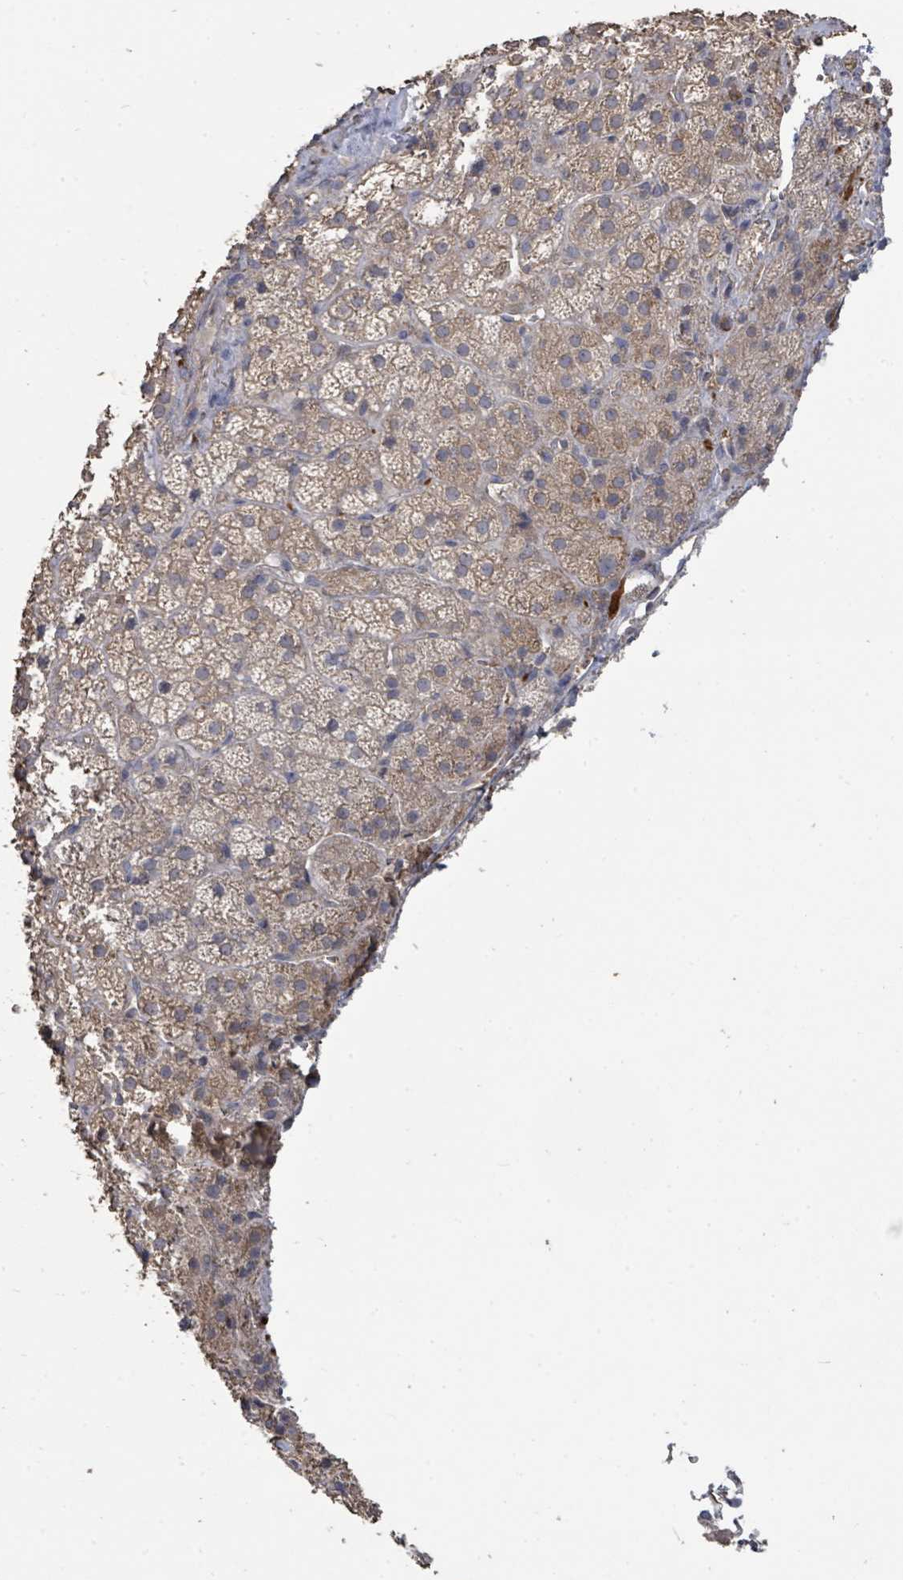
{"staining": {"intensity": "weak", "quantity": "25%-75%", "location": "cytoplasmic/membranous"}, "tissue": "adrenal gland", "cell_type": "Glandular cells", "image_type": "normal", "snomed": [{"axis": "morphology", "description": "Normal tissue, NOS"}, {"axis": "topography", "description": "Adrenal gland"}], "caption": "The histopathology image displays immunohistochemical staining of normal adrenal gland. There is weak cytoplasmic/membranous staining is identified in approximately 25%-75% of glandular cells.", "gene": "SLC9A7", "patient": {"sex": "female", "age": 70}}